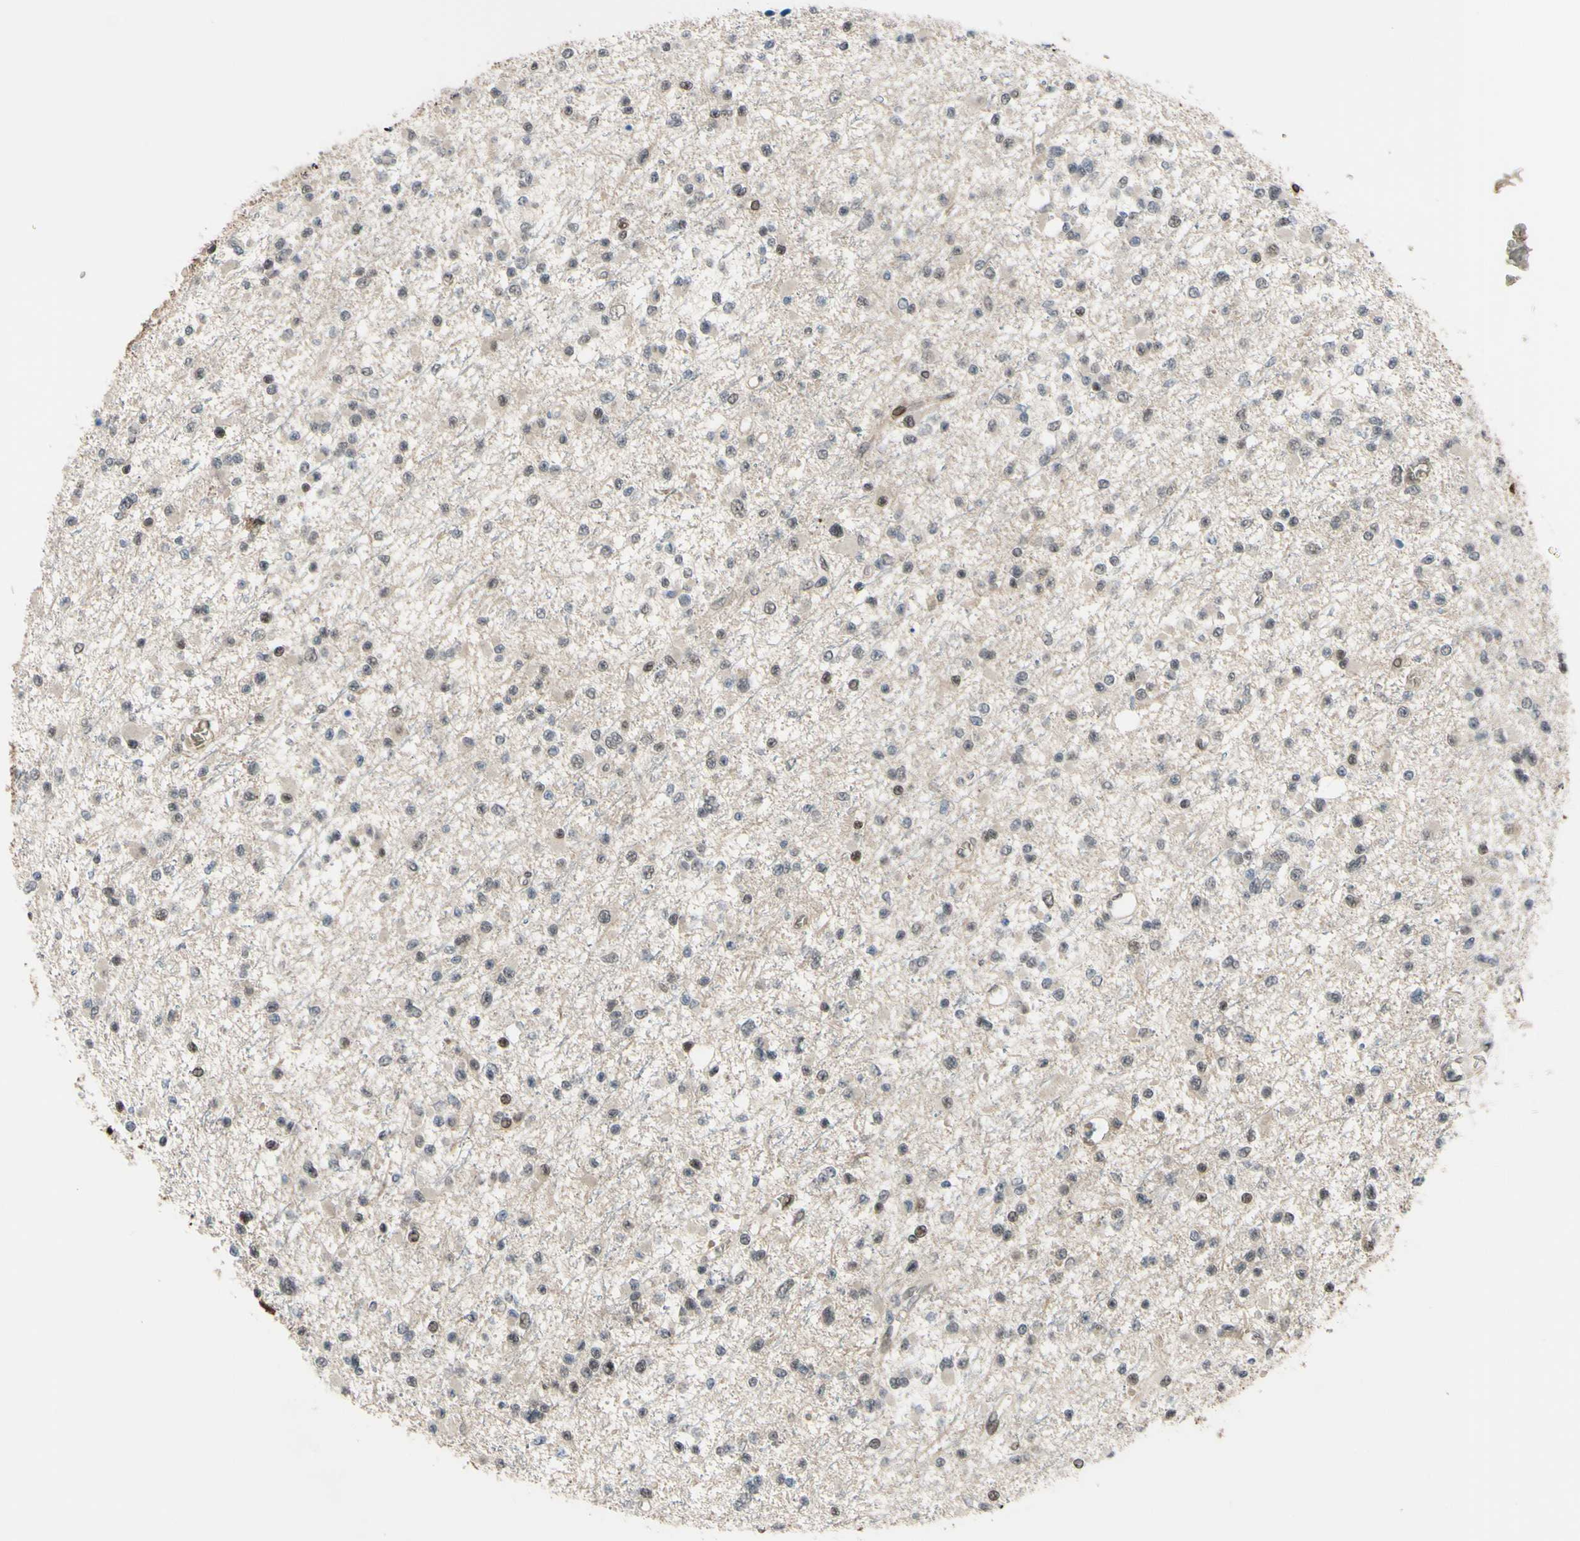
{"staining": {"intensity": "moderate", "quantity": "<25%", "location": "nuclear"}, "tissue": "glioma", "cell_type": "Tumor cells", "image_type": "cancer", "snomed": [{"axis": "morphology", "description": "Glioma, malignant, Low grade"}, {"axis": "topography", "description": "Brain"}], "caption": "Protein expression analysis of human glioma reveals moderate nuclear expression in approximately <25% of tumor cells.", "gene": "THAP12", "patient": {"sex": "female", "age": 22}}